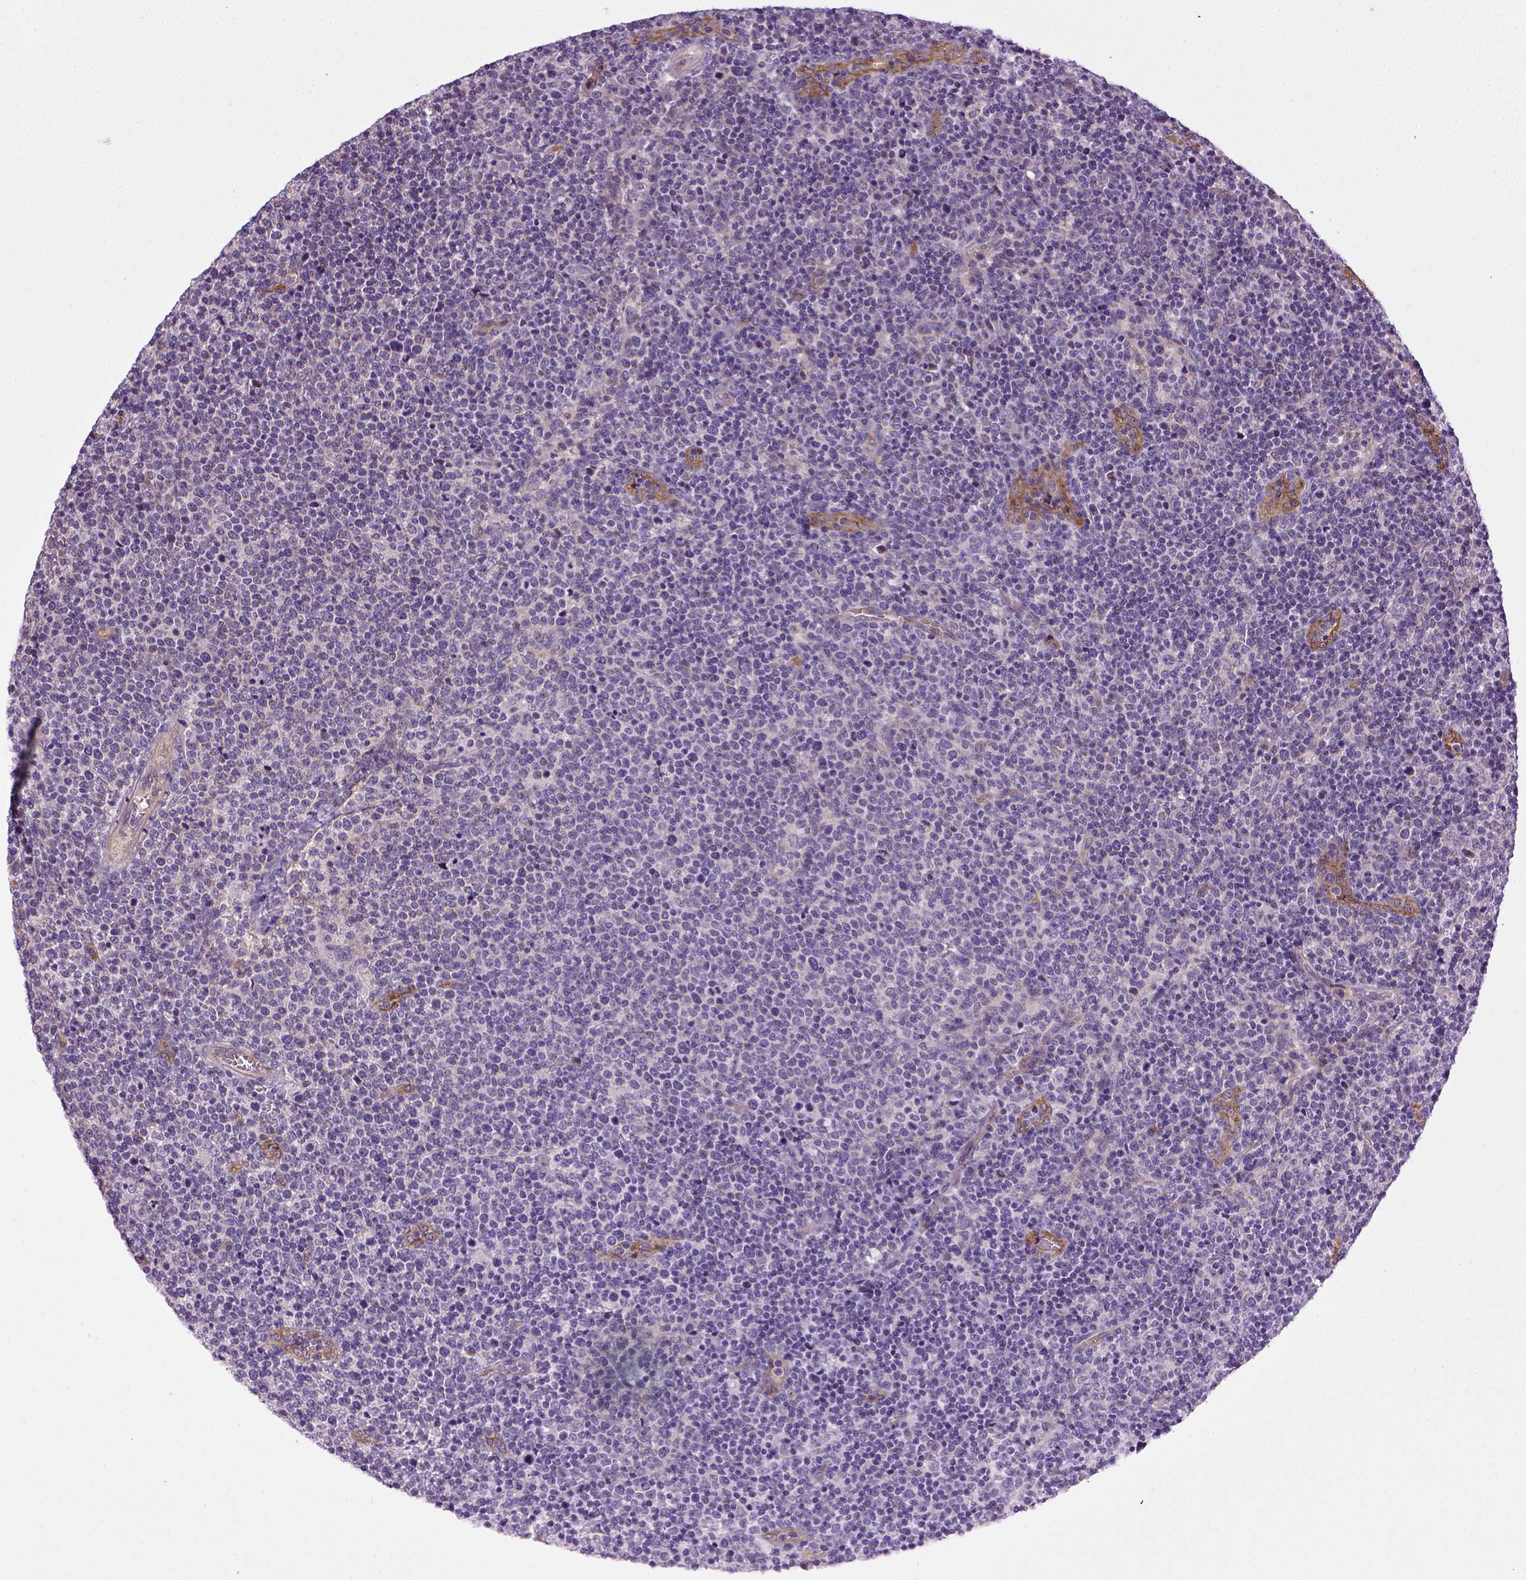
{"staining": {"intensity": "negative", "quantity": "none", "location": "none"}, "tissue": "lymphoma", "cell_type": "Tumor cells", "image_type": "cancer", "snomed": [{"axis": "morphology", "description": "Malignant lymphoma, non-Hodgkin's type, High grade"}, {"axis": "topography", "description": "Lymph node"}], "caption": "High power microscopy micrograph of an IHC image of high-grade malignant lymphoma, non-Hodgkin's type, revealing no significant positivity in tumor cells.", "gene": "ENG", "patient": {"sex": "male", "age": 61}}